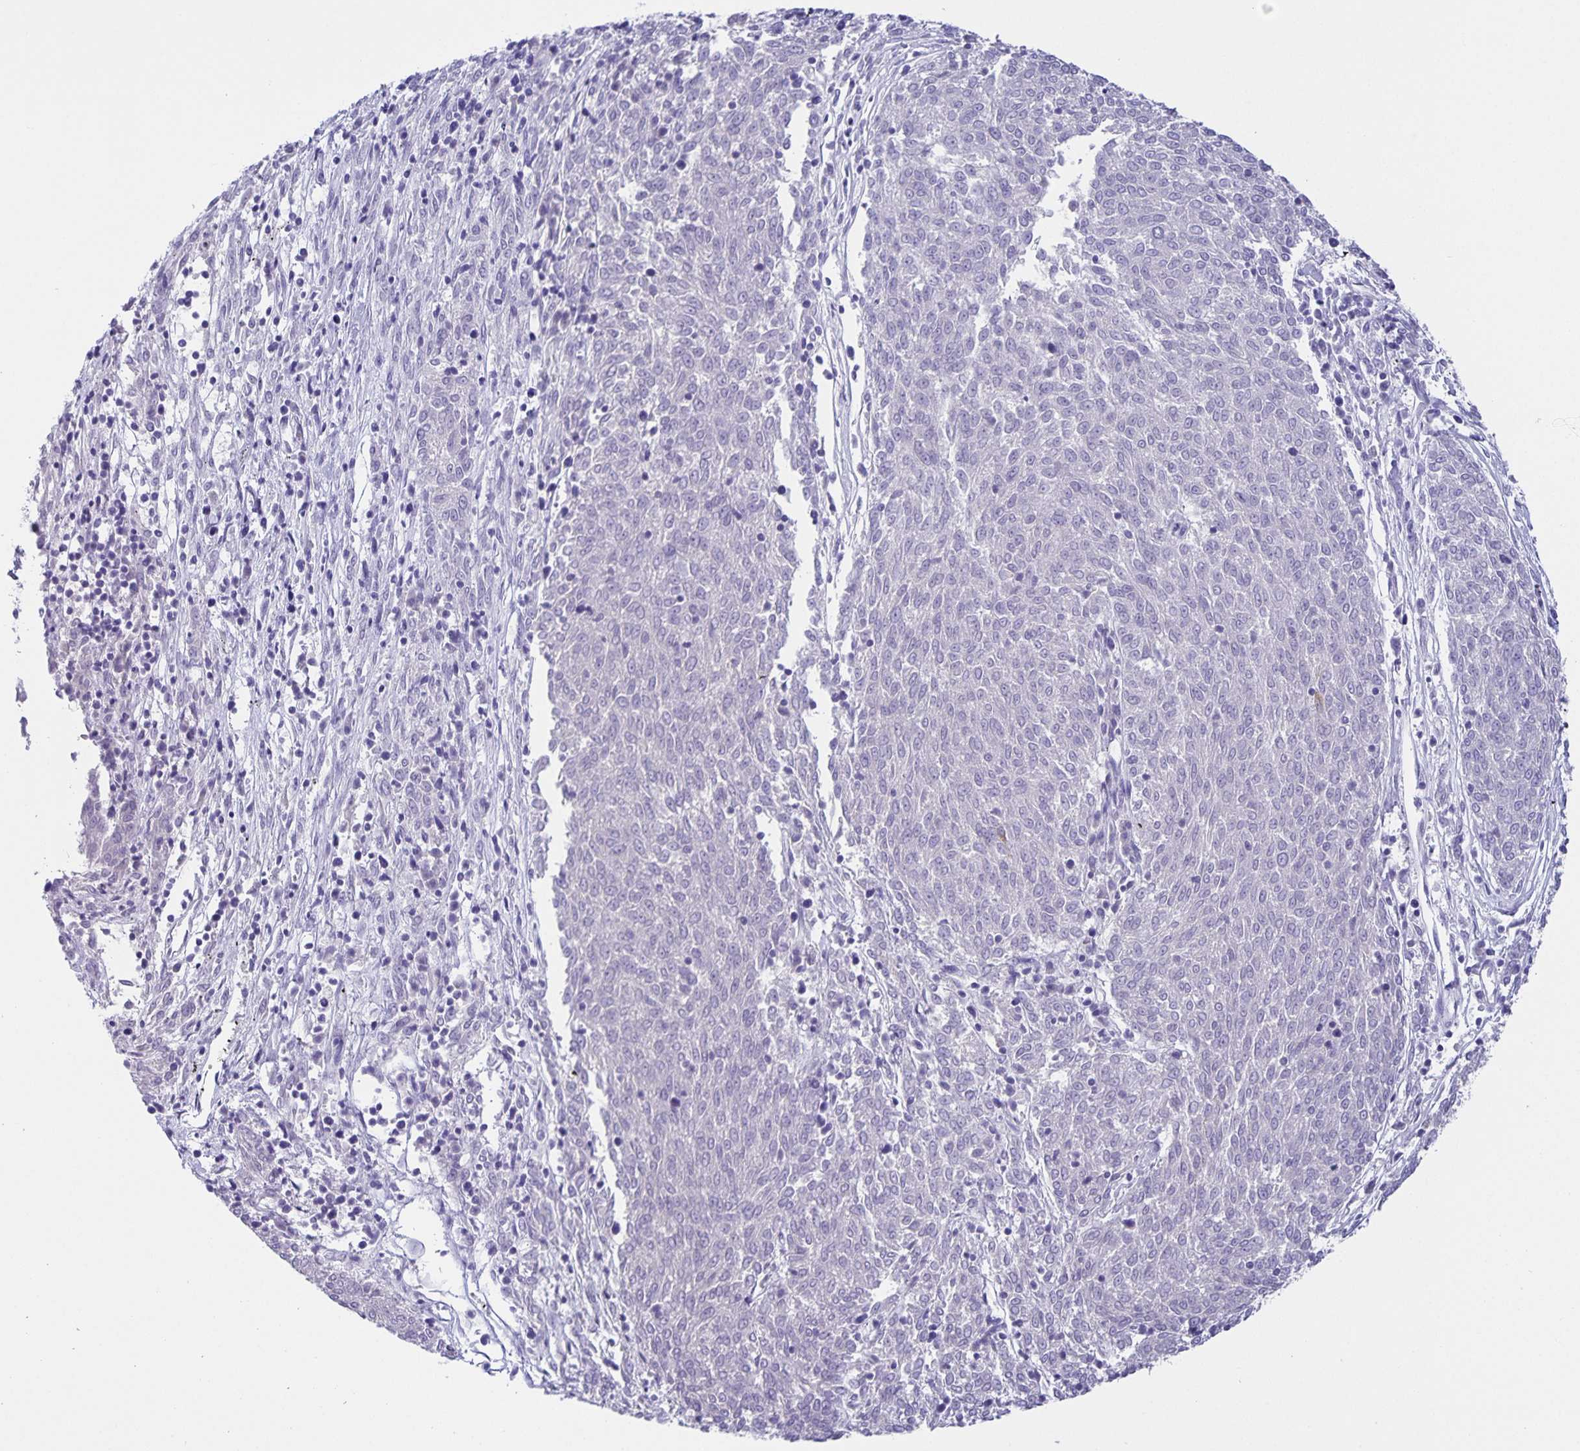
{"staining": {"intensity": "negative", "quantity": "none", "location": "none"}, "tissue": "melanoma", "cell_type": "Tumor cells", "image_type": "cancer", "snomed": [{"axis": "morphology", "description": "Malignant melanoma, NOS"}, {"axis": "topography", "description": "Skin"}], "caption": "Tumor cells are negative for protein expression in human malignant melanoma. The staining was performed using DAB (3,3'-diaminobenzidine) to visualize the protein expression in brown, while the nuclei were stained in blue with hematoxylin (Magnification: 20x).", "gene": "UBQLN3", "patient": {"sex": "female", "age": 72}}